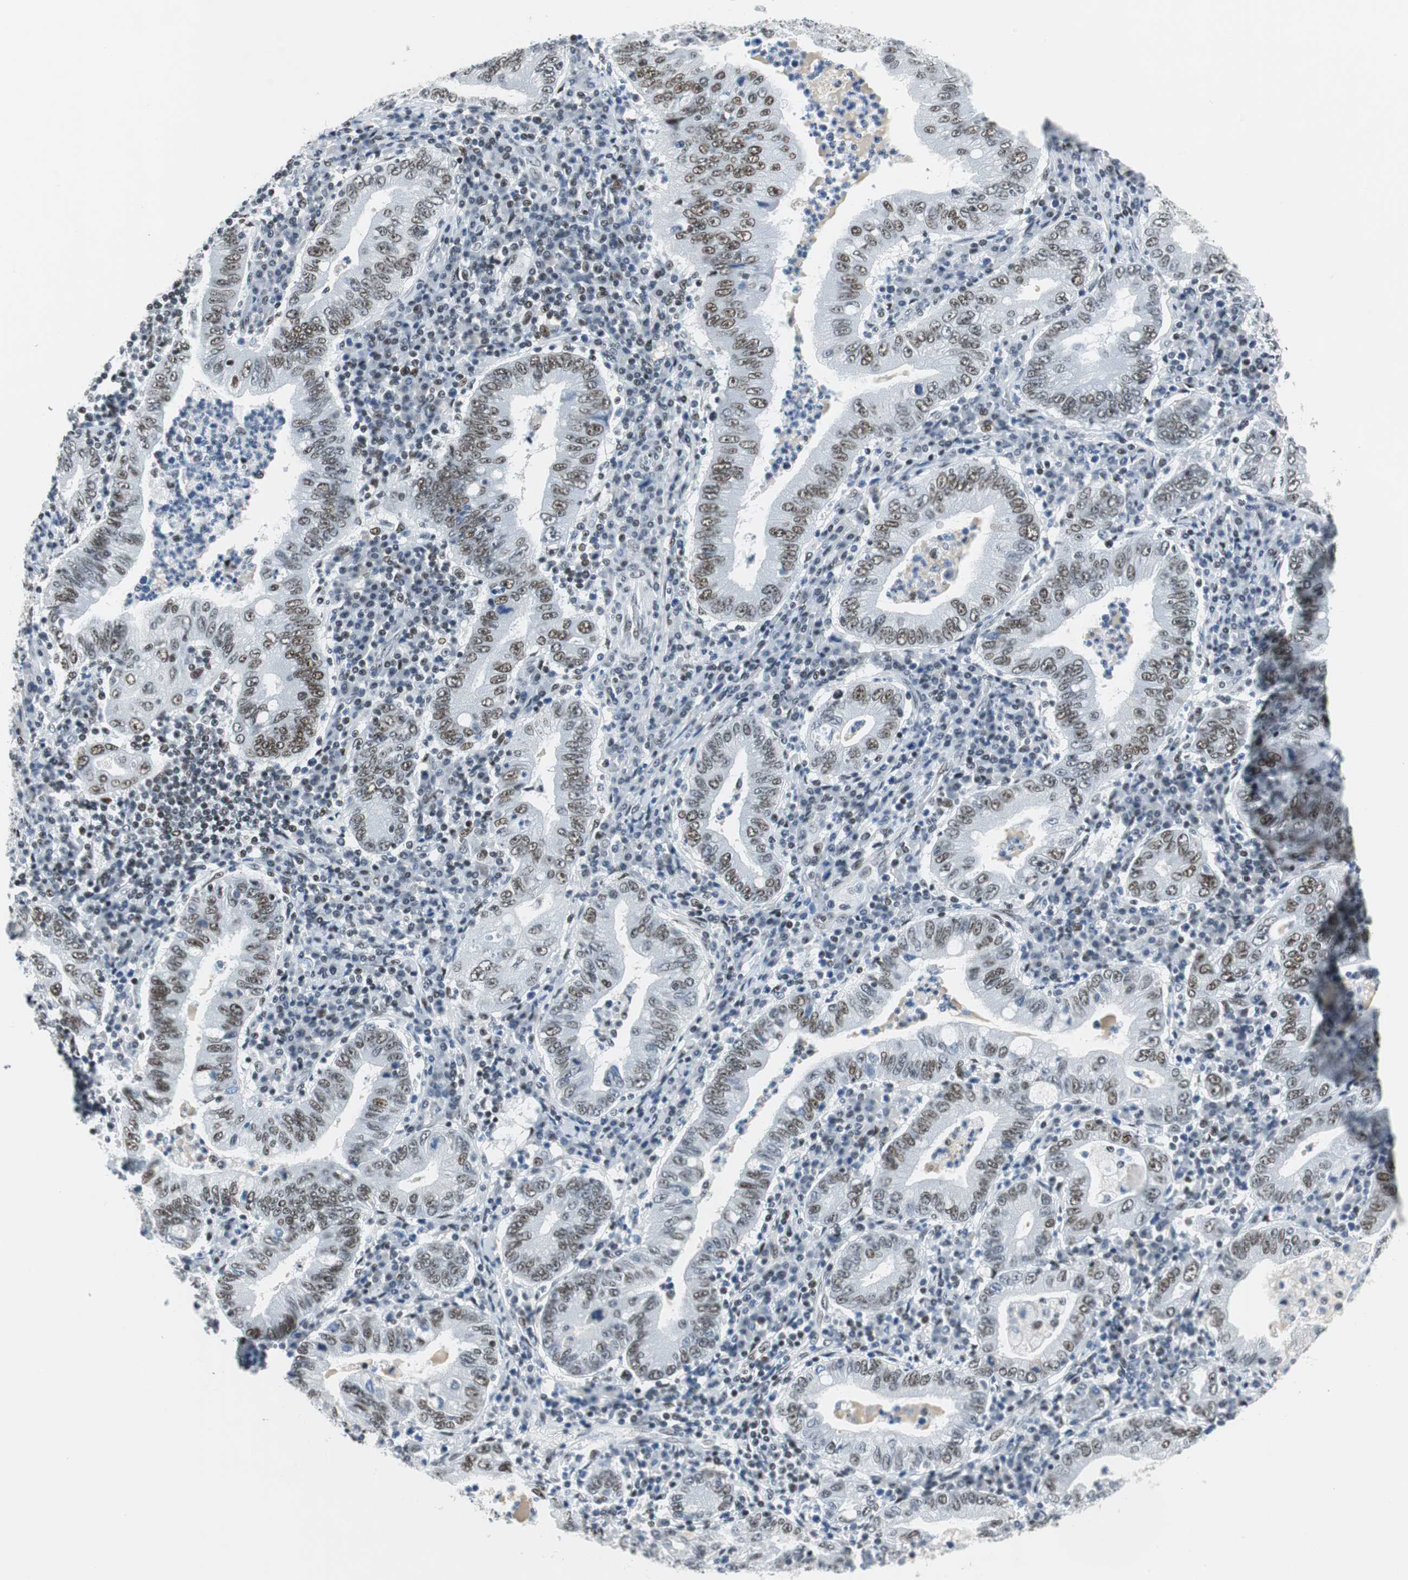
{"staining": {"intensity": "weak", "quantity": "25%-75%", "location": "nuclear"}, "tissue": "stomach cancer", "cell_type": "Tumor cells", "image_type": "cancer", "snomed": [{"axis": "morphology", "description": "Normal tissue, NOS"}, {"axis": "morphology", "description": "Adenocarcinoma, NOS"}, {"axis": "topography", "description": "Esophagus"}, {"axis": "topography", "description": "Stomach, upper"}, {"axis": "topography", "description": "Peripheral nerve tissue"}], "caption": "Protein analysis of stomach adenocarcinoma tissue demonstrates weak nuclear staining in about 25%-75% of tumor cells. (brown staining indicates protein expression, while blue staining denotes nuclei).", "gene": "HDAC3", "patient": {"sex": "male", "age": 62}}